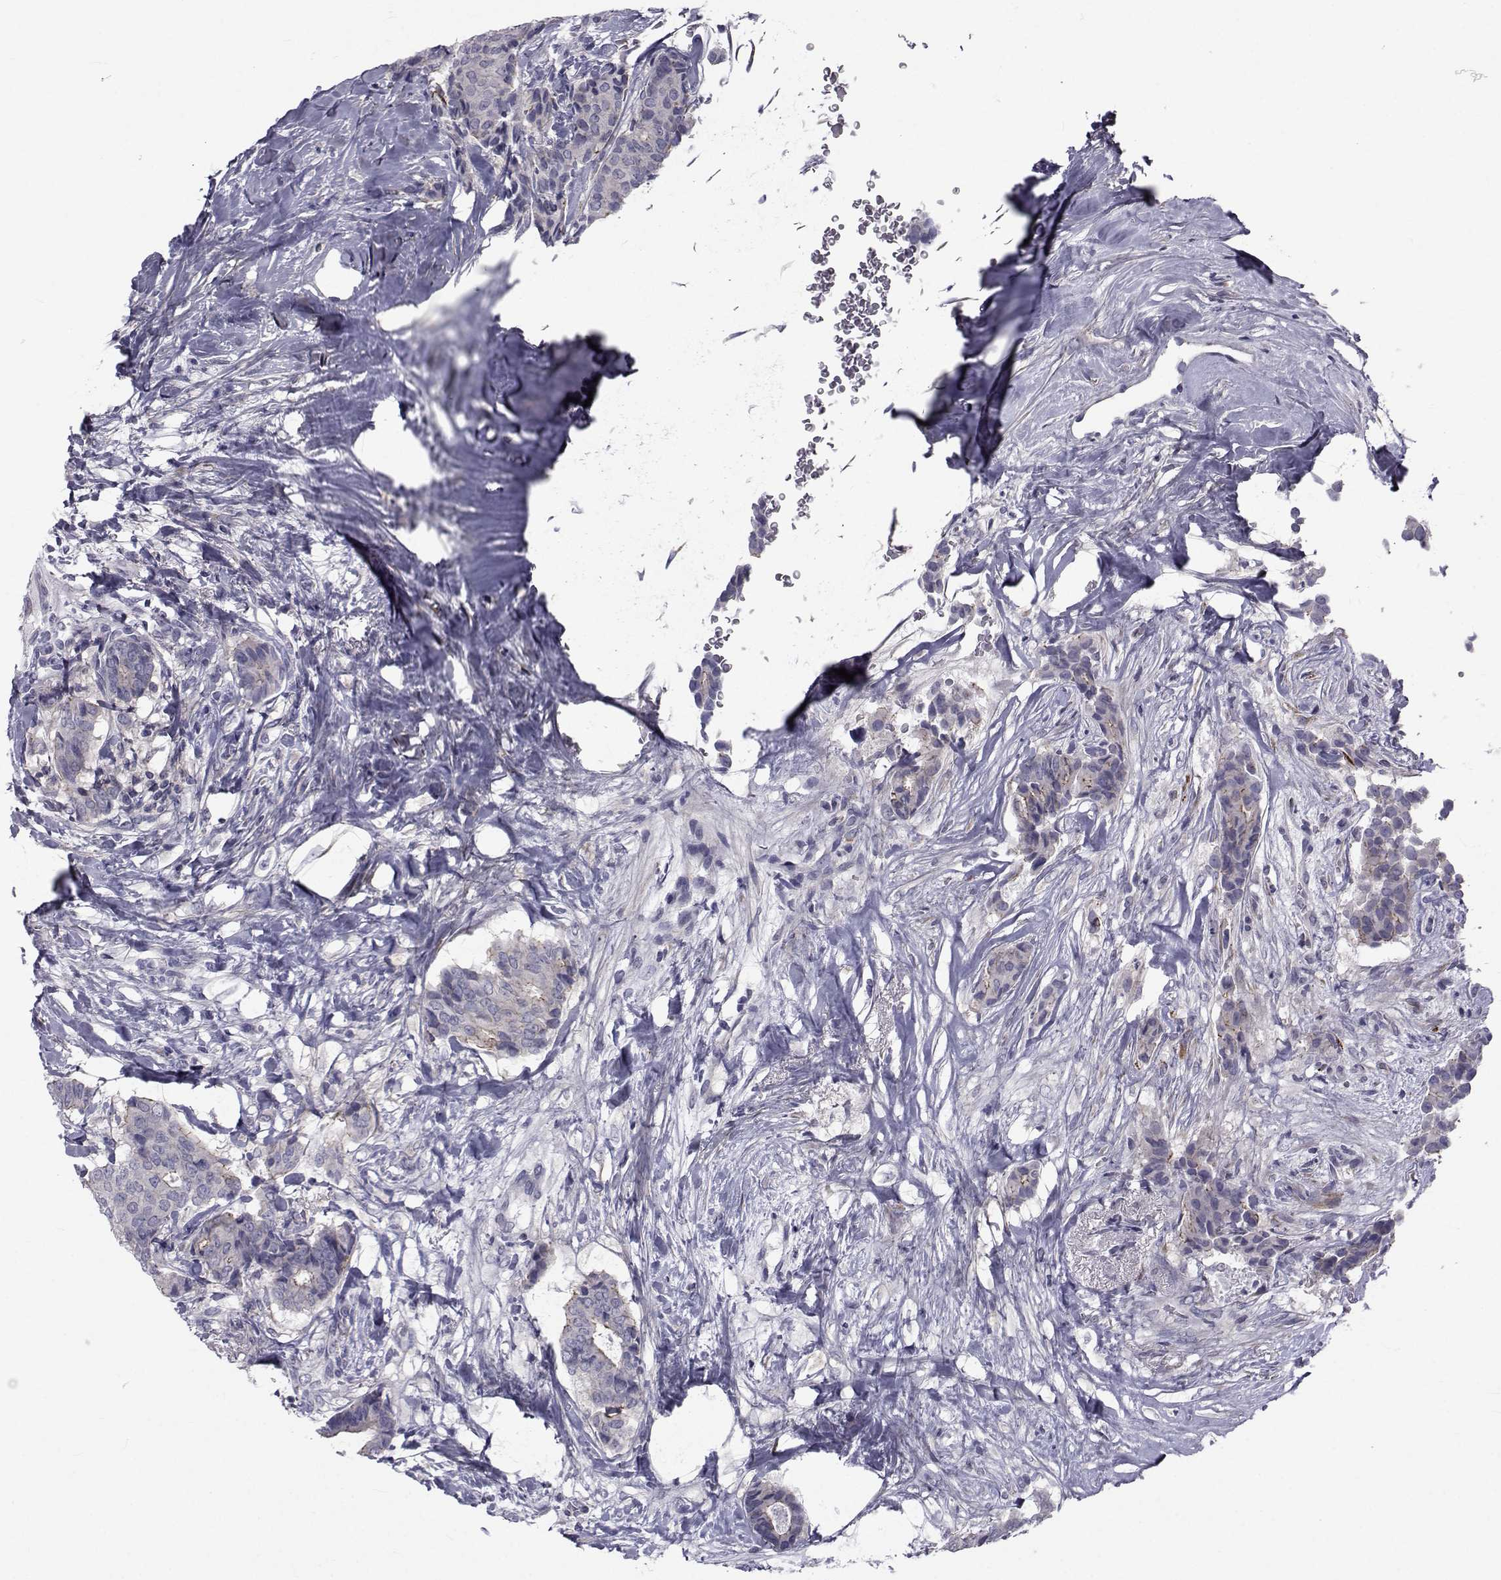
{"staining": {"intensity": "weak", "quantity": "<25%", "location": "cytoplasmic/membranous"}, "tissue": "breast cancer", "cell_type": "Tumor cells", "image_type": "cancer", "snomed": [{"axis": "morphology", "description": "Duct carcinoma"}, {"axis": "topography", "description": "Breast"}], "caption": "This is a micrograph of immunohistochemistry staining of breast cancer, which shows no positivity in tumor cells.", "gene": "SLC30A10", "patient": {"sex": "female", "age": 75}}